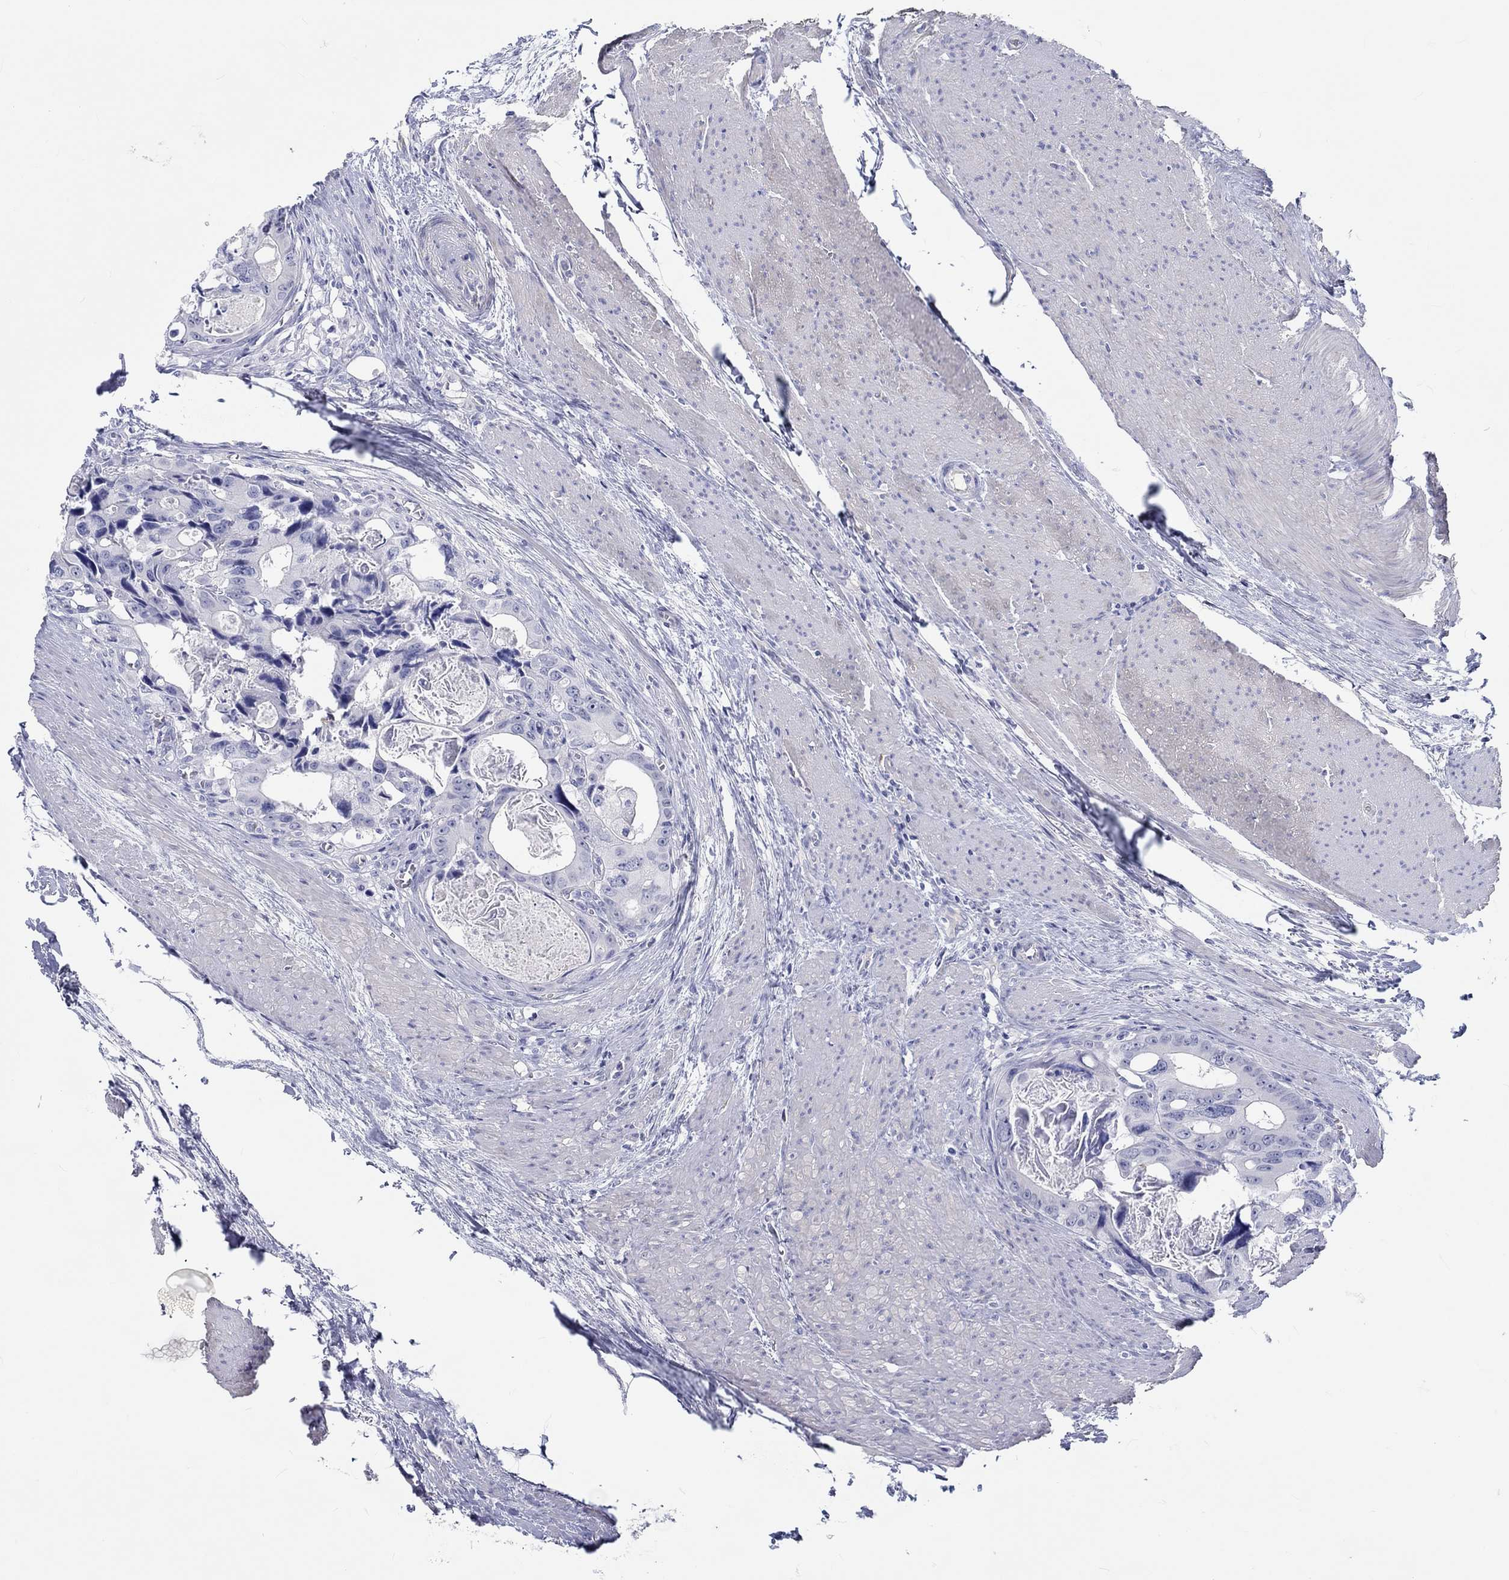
{"staining": {"intensity": "negative", "quantity": "none", "location": "none"}, "tissue": "colorectal cancer", "cell_type": "Tumor cells", "image_type": "cancer", "snomed": [{"axis": "morphology", "description": "Adenocarcinoma, NOS"}, {"axis": "topography", "description": "Rectum"}], "caption": "Tumor cells show no significant staining in colorectal adenocarcinoma.", "gene": "CDY2B", "patient": {"sex": "male", "age": 64}}